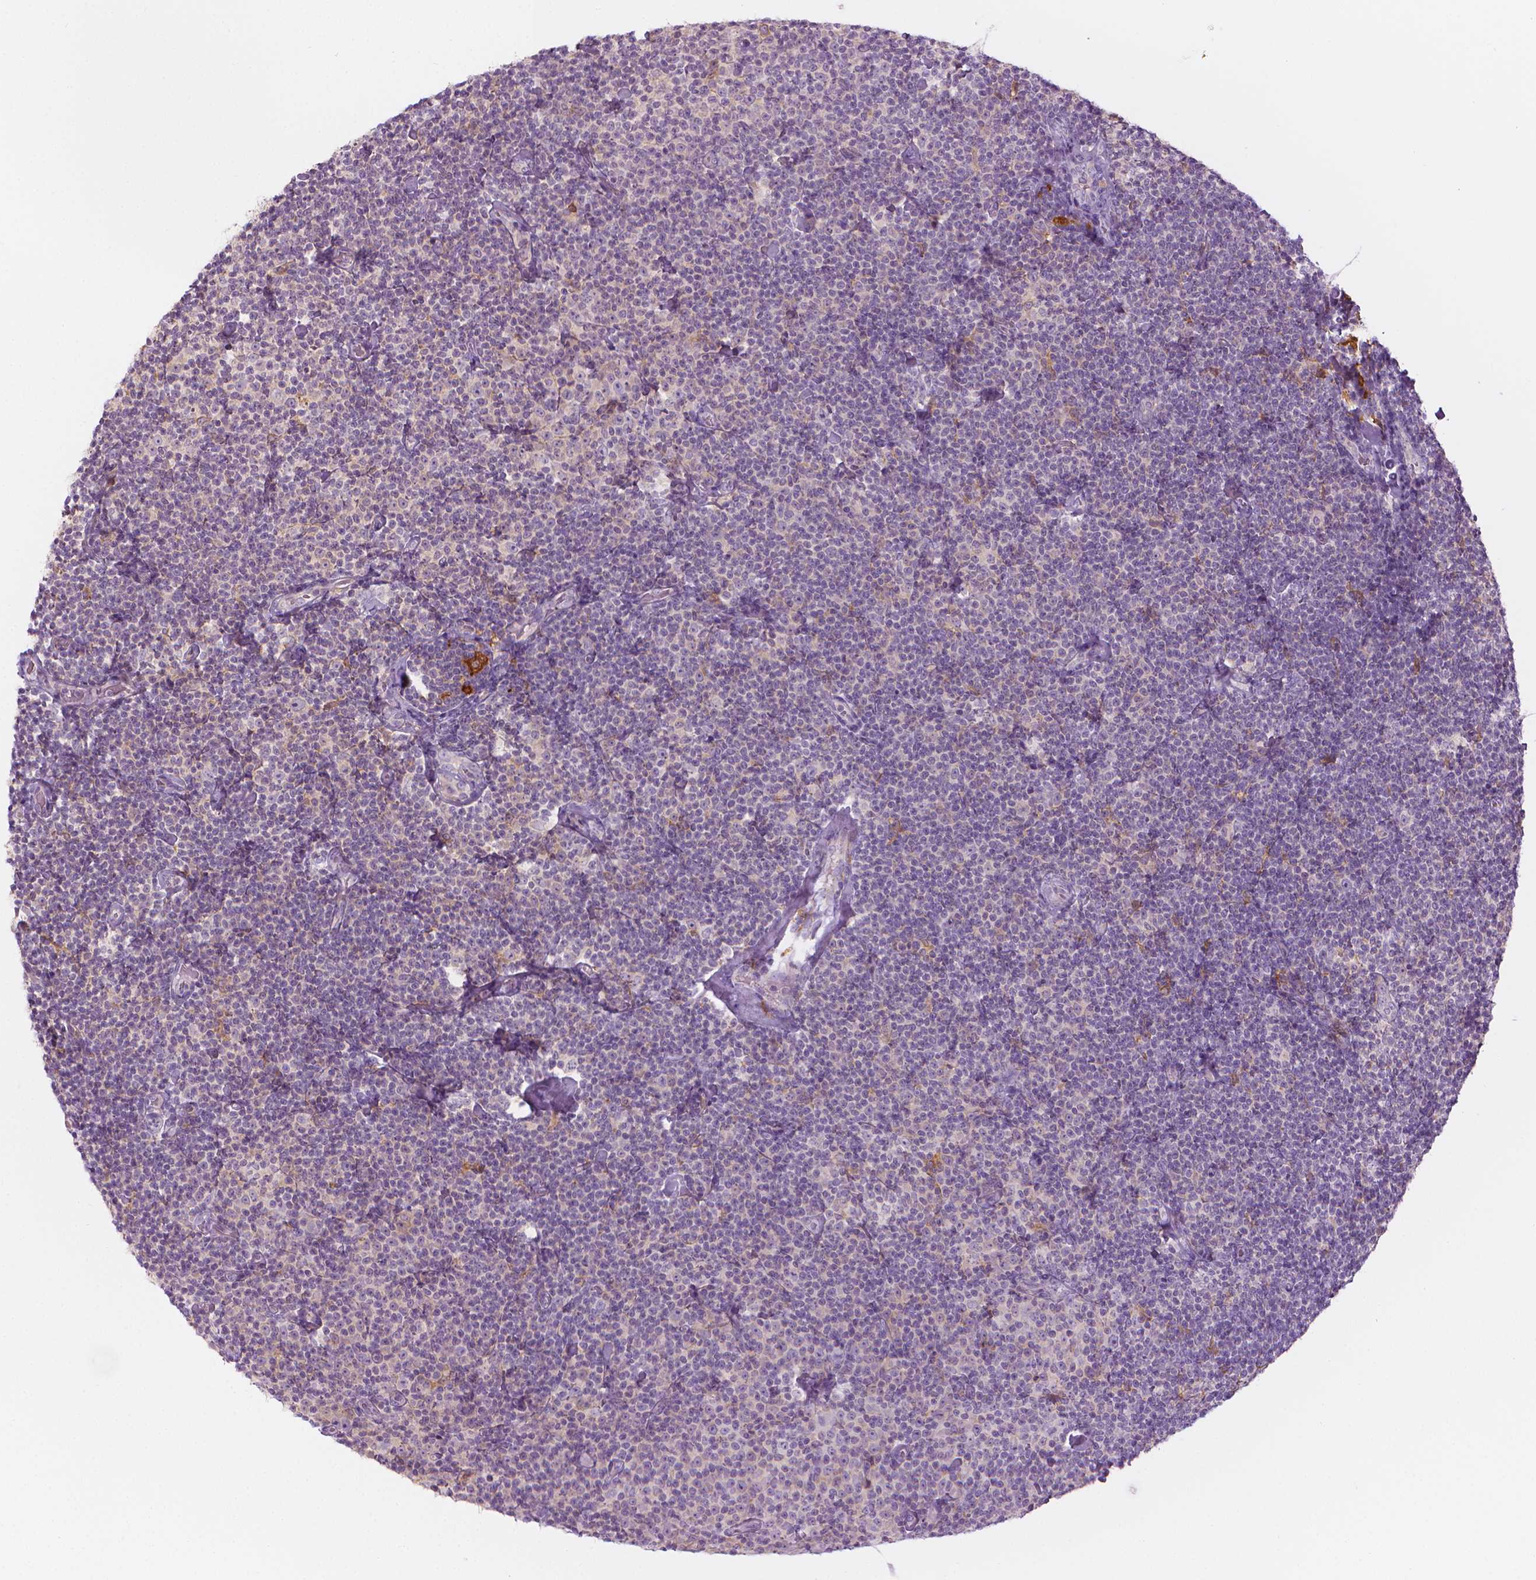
{"staining": {"intensity": "negative", "quantity": "none", "location": "none"}, "tissue": "lymphoma", "cell_type": "Tumor cells", "image_type": "cancer", "snomed": [{"axis": "morphology", "description": "Malignant lymphoma, non-Hodgkin's type, Low grade"}, {"axis": "topography", "description": "Lymph node"}], "caption": "Immunohistochemistry of malignant lymphoma, non-Hodgkin's type (low-grade) reveals no staining in tumor cells.", "gene": "SHMT1", "patient": {"sex": "male", "age": 81}}